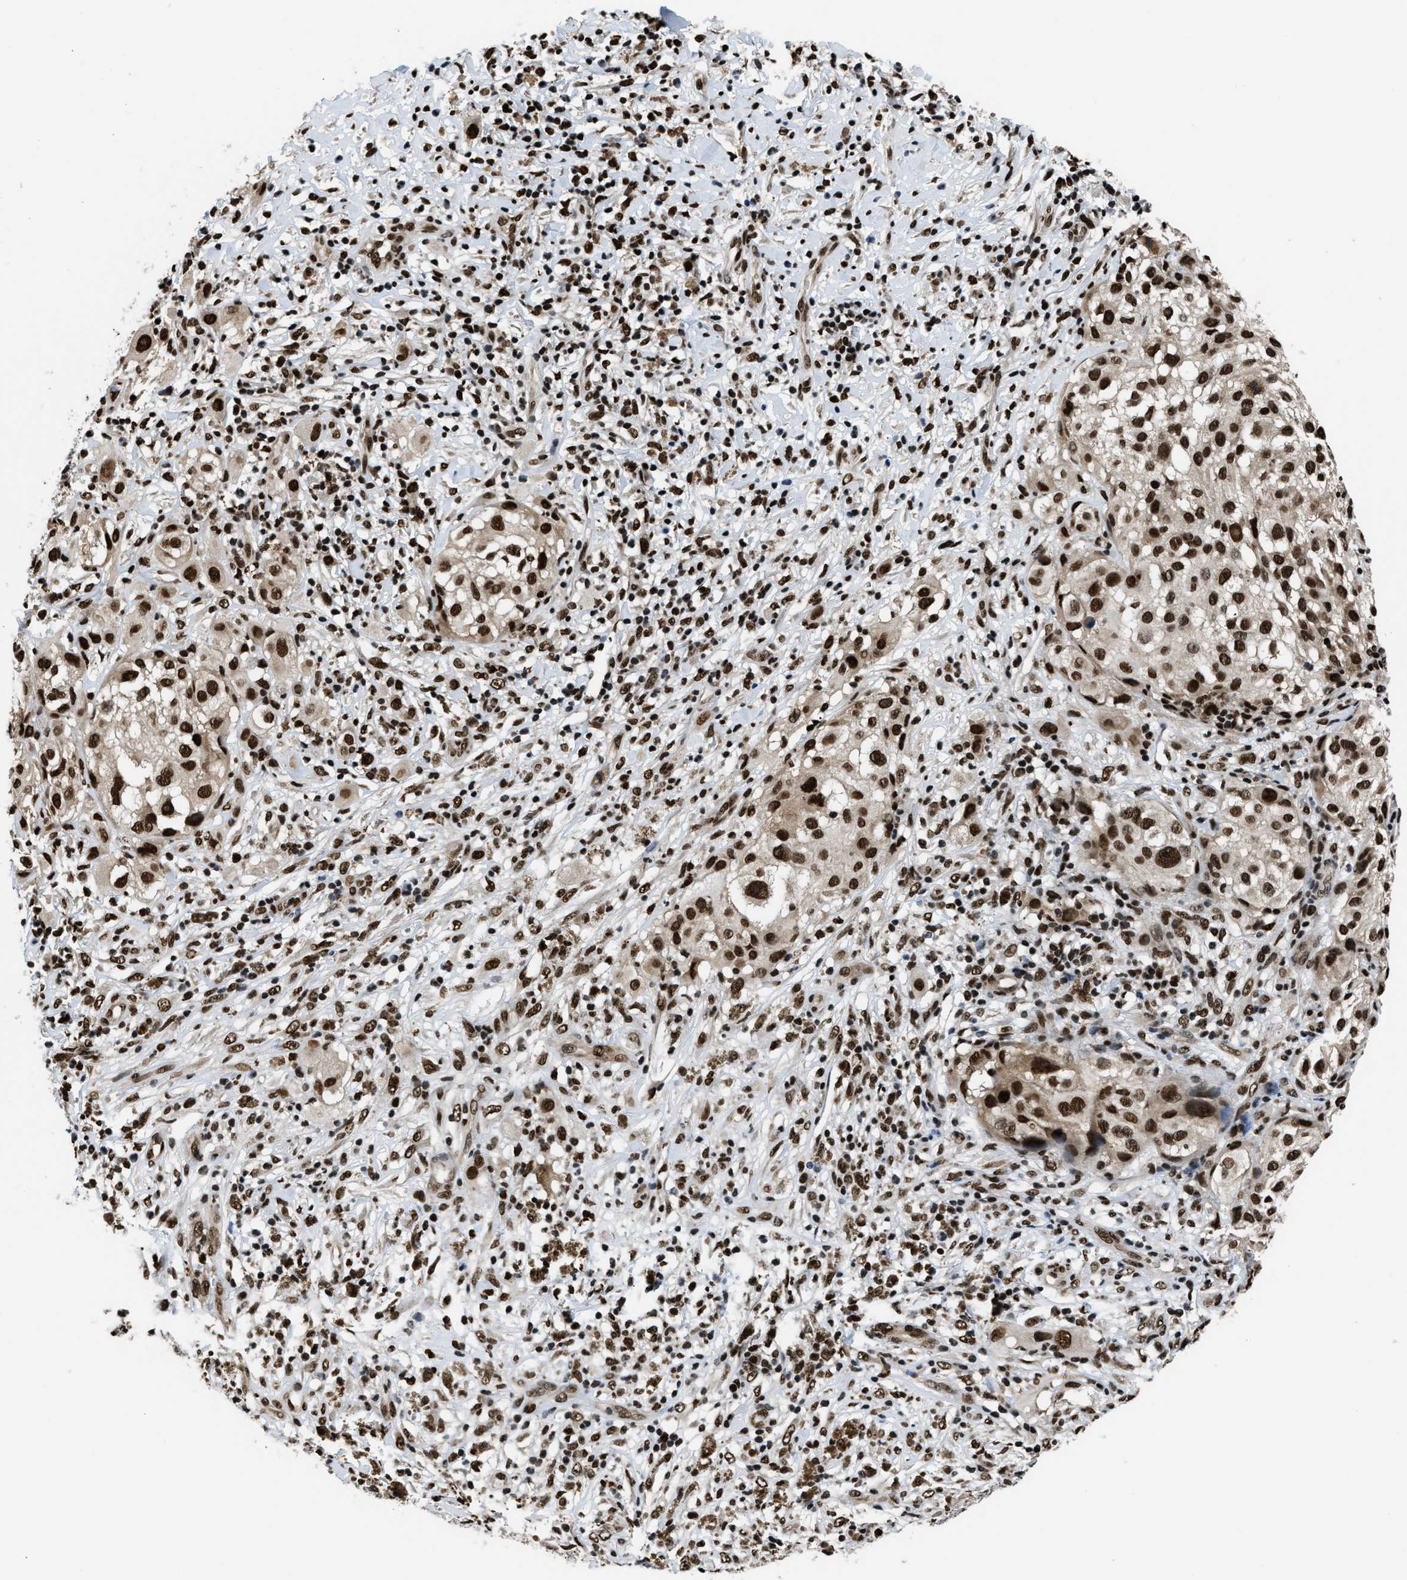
{"staining": {"intensity": "strong", "quantity": ">75%", "location": "nuclear"}, "tissue": "melanoma", "cell_type": "Tumor cells", "image_type": "cancer", "snomed": [{"axis": "morphology", "description": "Necrosis, NOS"}, {"axis": "morphology", "description": "Malignant melanoma, NOS"}, {"axis": "topography", "description": "Skin"}], "caption": "This photomicrograph exhibits immunohistochemistry staining of human melanoma, with high strong nuclear positivity in approximately >75% of tumor cells.", "gene": "CCNDBP1", "patient": {"sex": "female", "age": 87}}